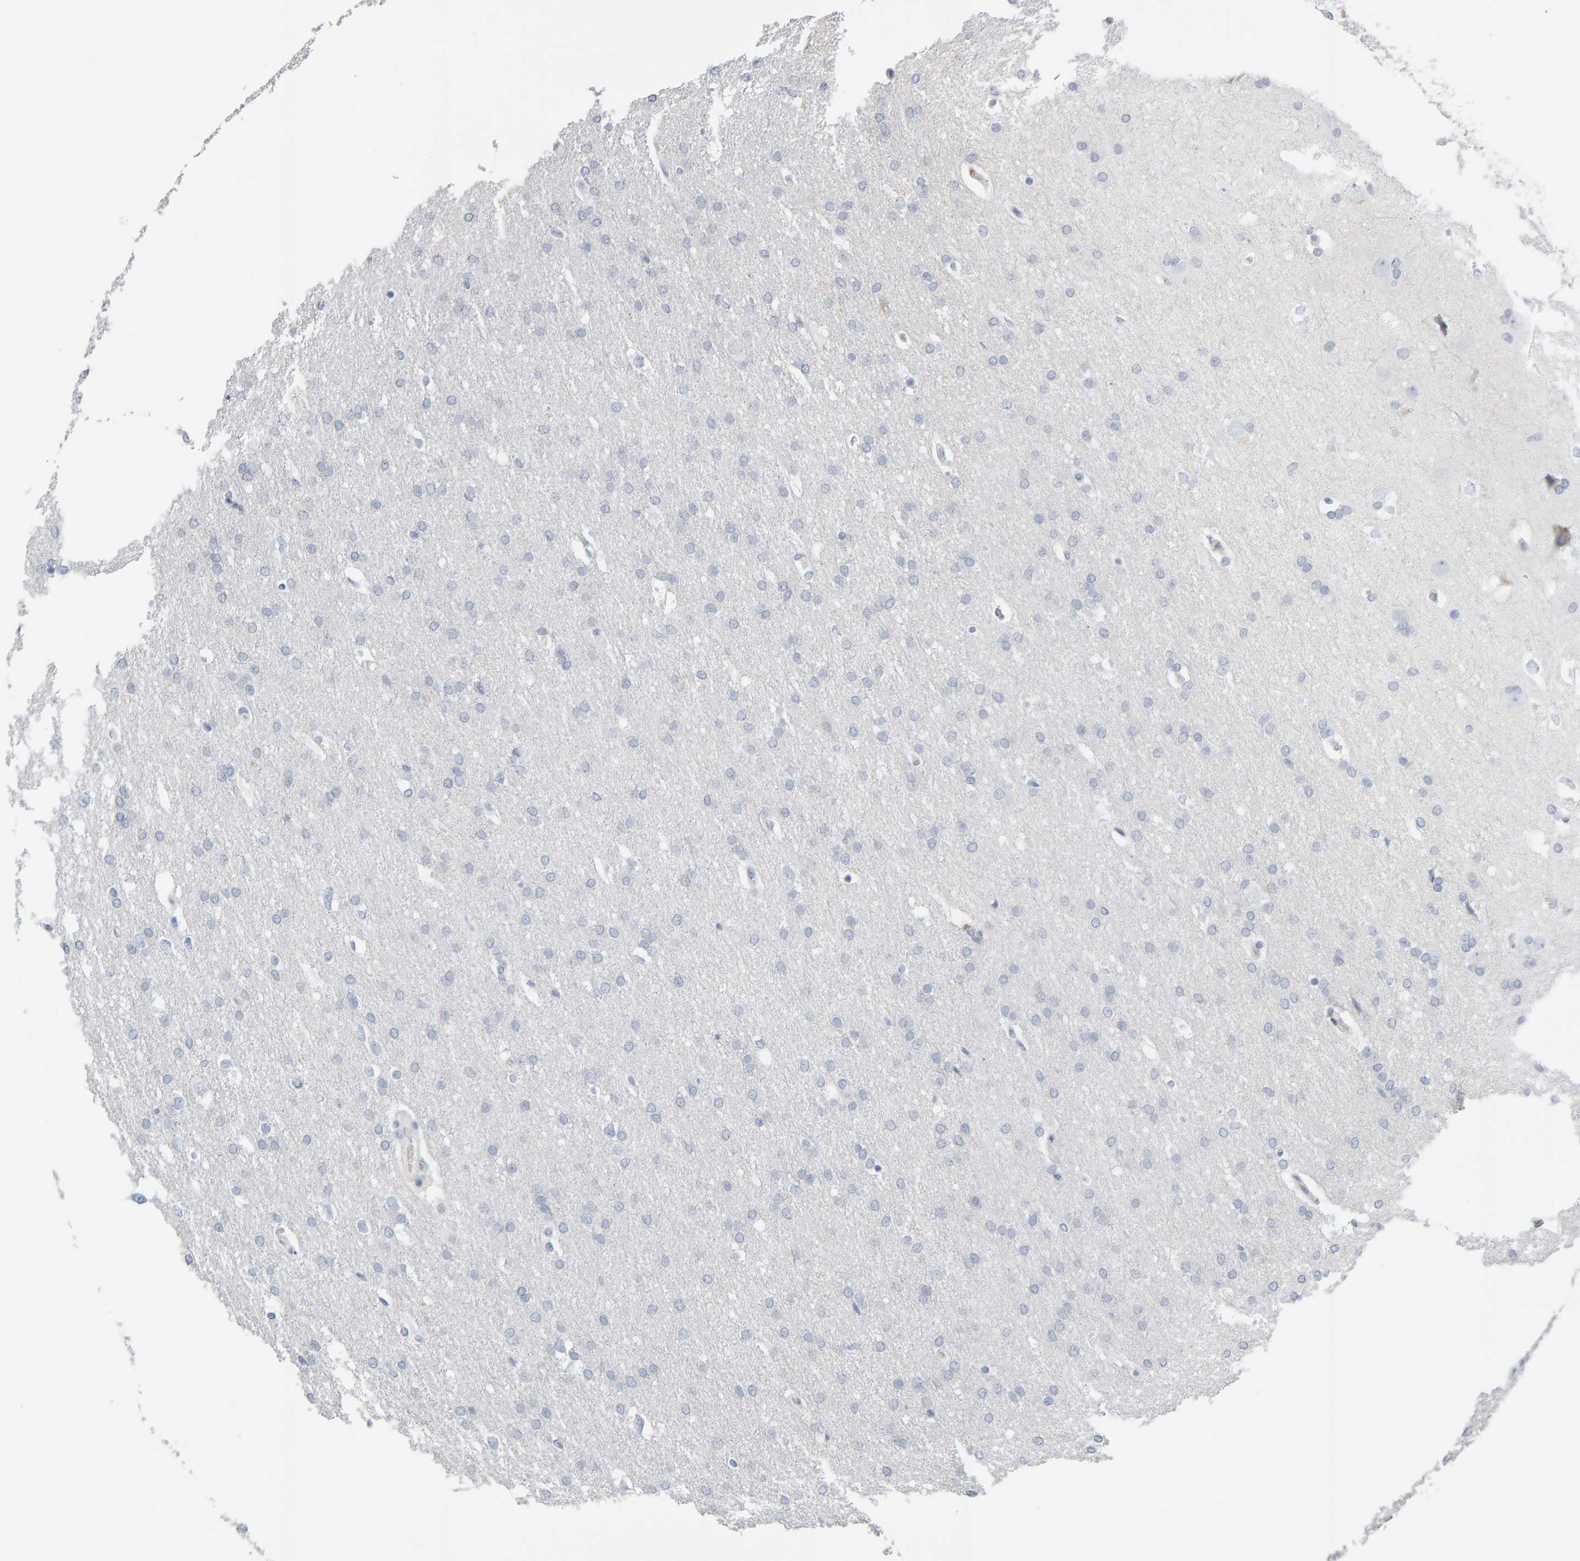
{"staining": {"intensity": "negative", "quantity": "none", "location": "none"}, "tissue": "glioma", "cell_type": "Tumor cells", "image_type": "cancer", "snomed": [{"axis": "morphology", "description": "Glioma, malignant, Low grade"}, {"axis": "topography", "description": "Brain"}], "caption": "Tumor cells show no significant protein expression in glioma.", "gene": "ENGASE", "patient": {"sex": "female", "age": 37}}